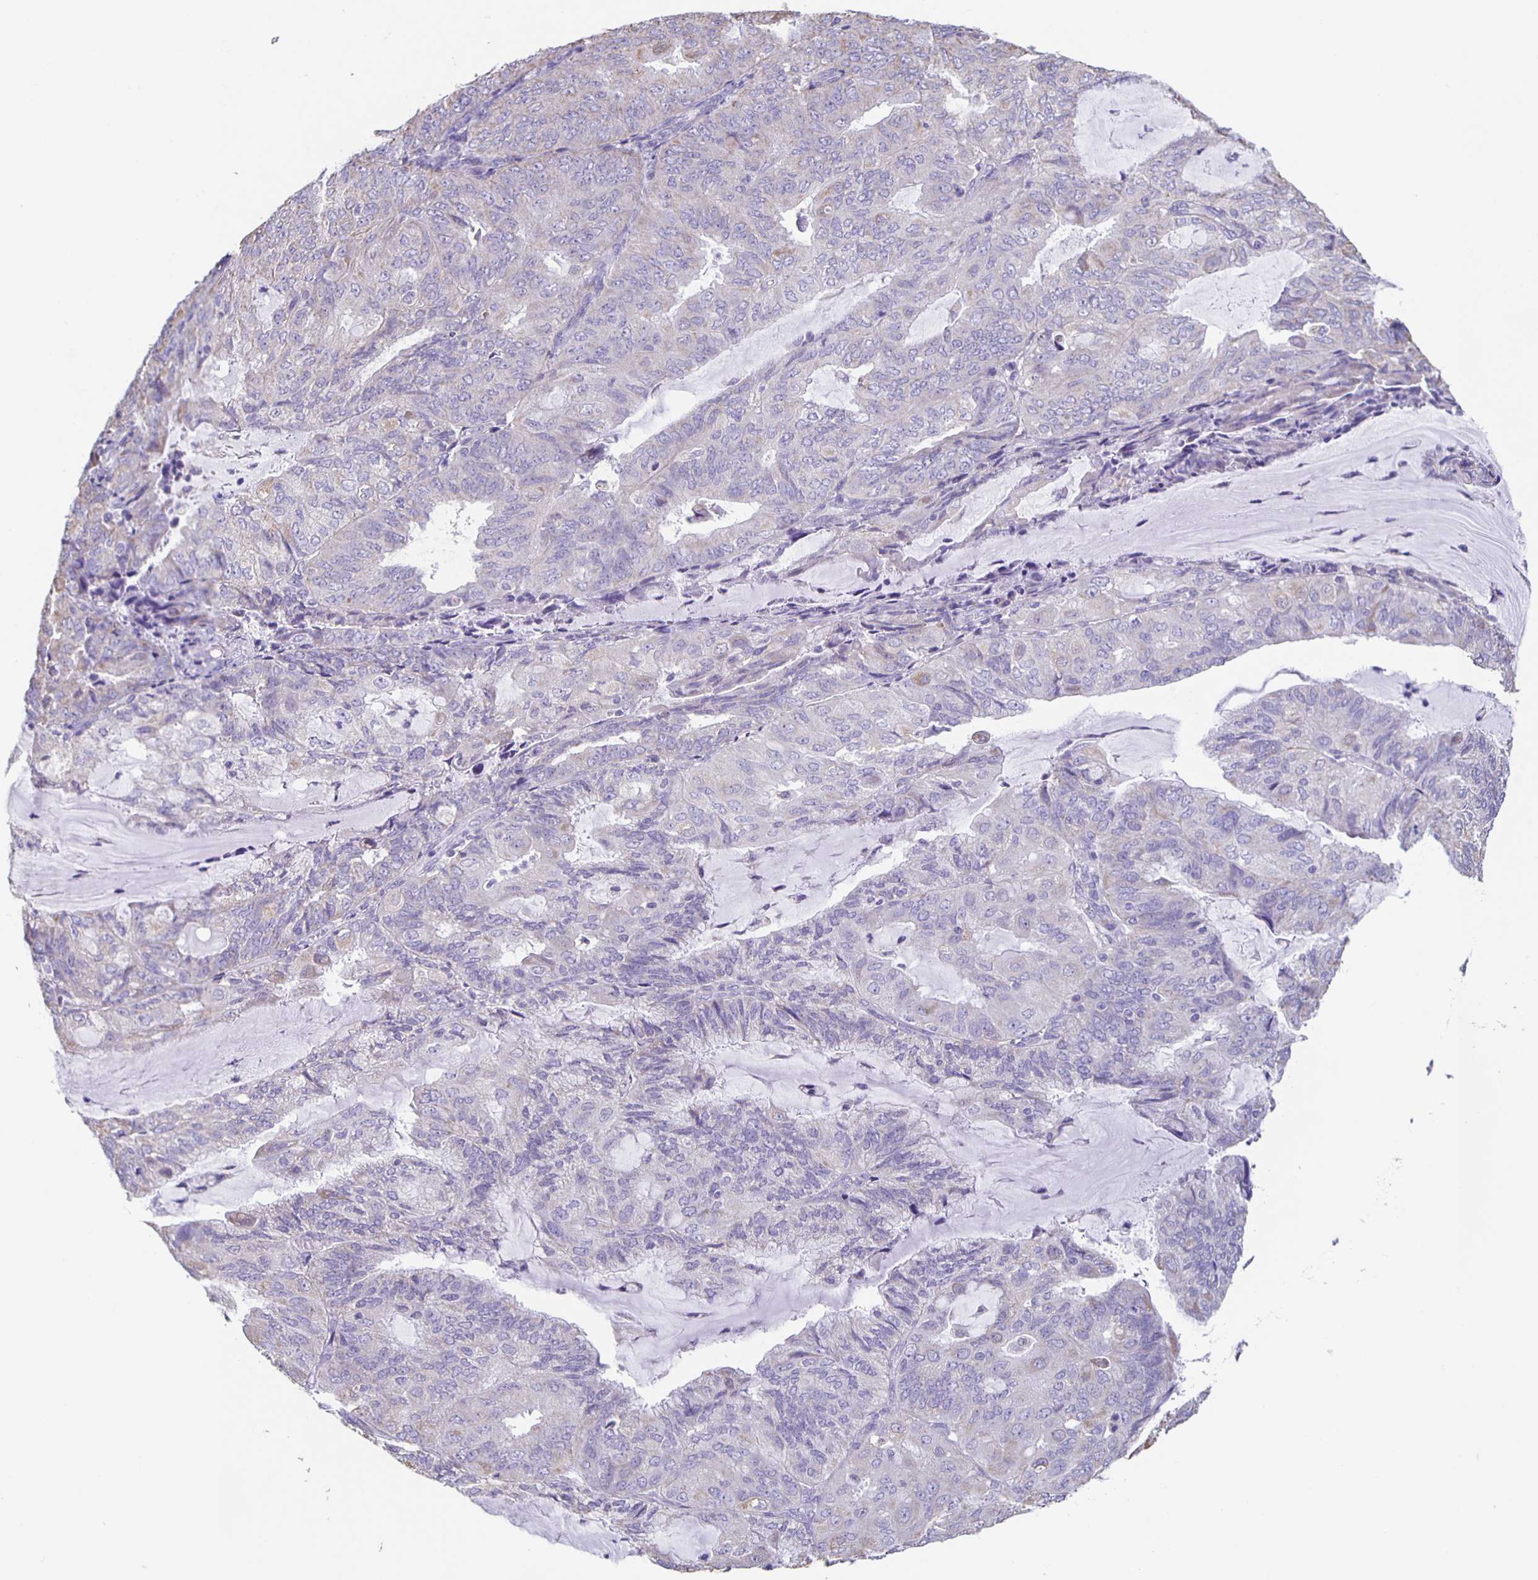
{"staining": {"intensity": "negative", "quantity": "none", "location": "none"}, "tissue": "endometrial cancer", "cell_type": "Tumor cells", "image_type": "cancer", "snomed": [{"axis": "morphology", "description": "Adenocarcinoma, NOS"}, {"axis": "topography", "description": "Endometrium"}], "caption": "Adenocarcinoma (endometrial) was stained to show a protein in brown. There is no significant staining in tumor cells. (DAB immunohistochemistry with hematoxylin counter stain).", "gene": "TPPP", "patient": {"sex": "female", "age": 81}}